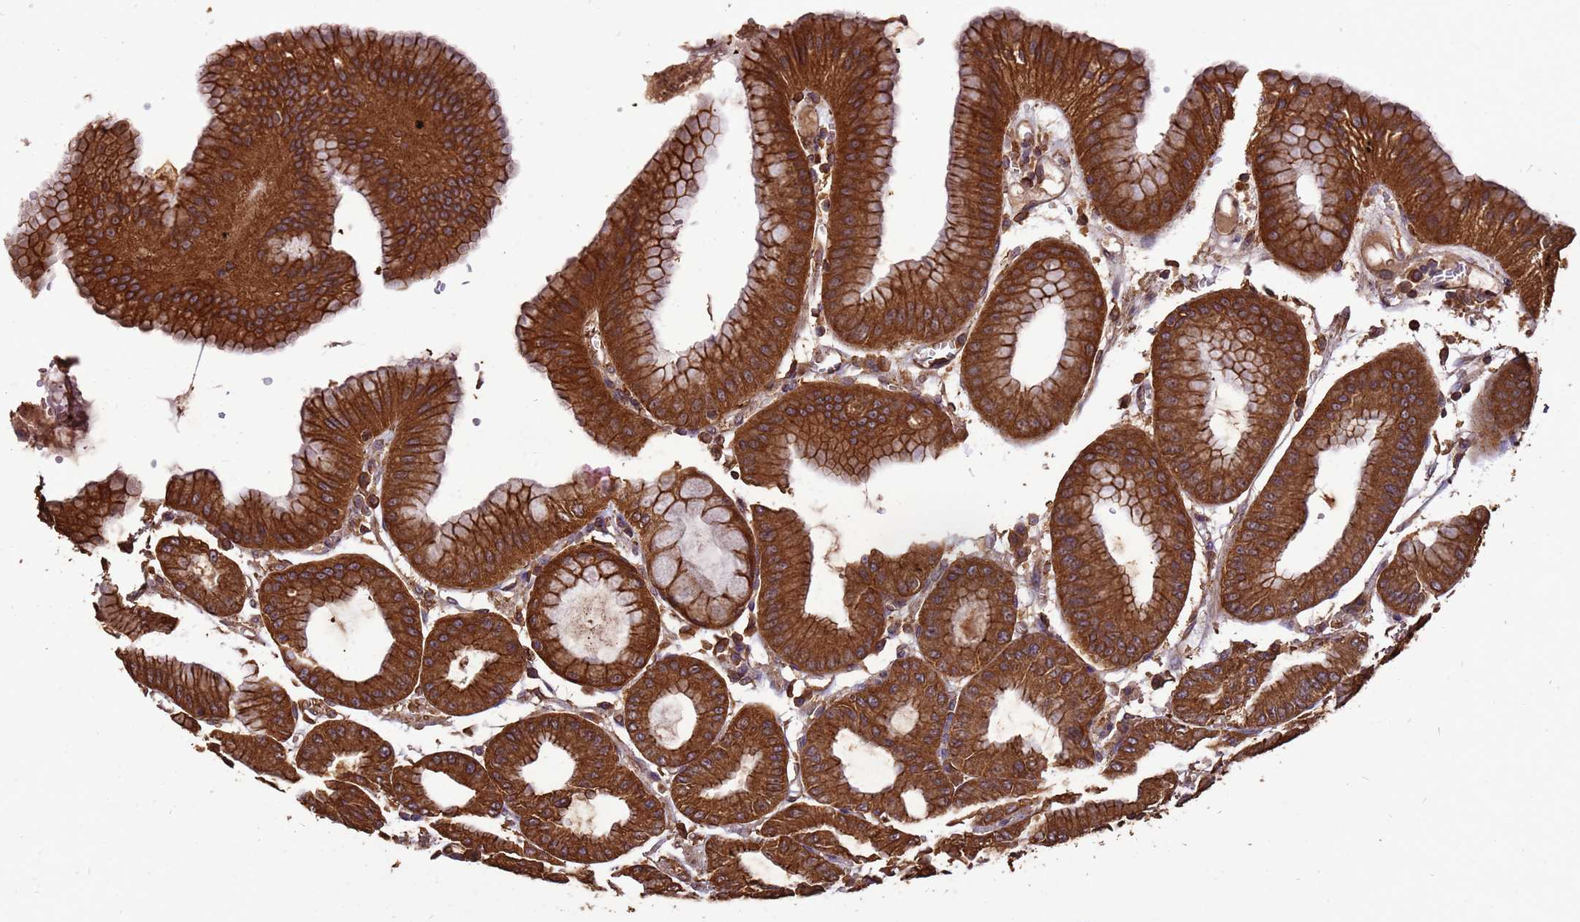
{"staining": {"intensity": "strong", "quantity": ">75%", "location": "cytoplasmic/membranous"}, "tissue": "stomach", "cell_type": "Glandular cells", "image_type": "normal", "snomed": [{"axis": "morphology", "description": "Normal tissue, NOS"}, {"axis": "topography", "description": "Stomach, lower"}], "caption": "The histopathology image exhibits staining of normal stomach, revealing strong cytoplasmic/membranous protein expression (brown color) within glandular cells. (IHC, brightfield microscopy, high magnification).", "gene": "ZNF618", "patient": {"sex": "male", "age": 71}}